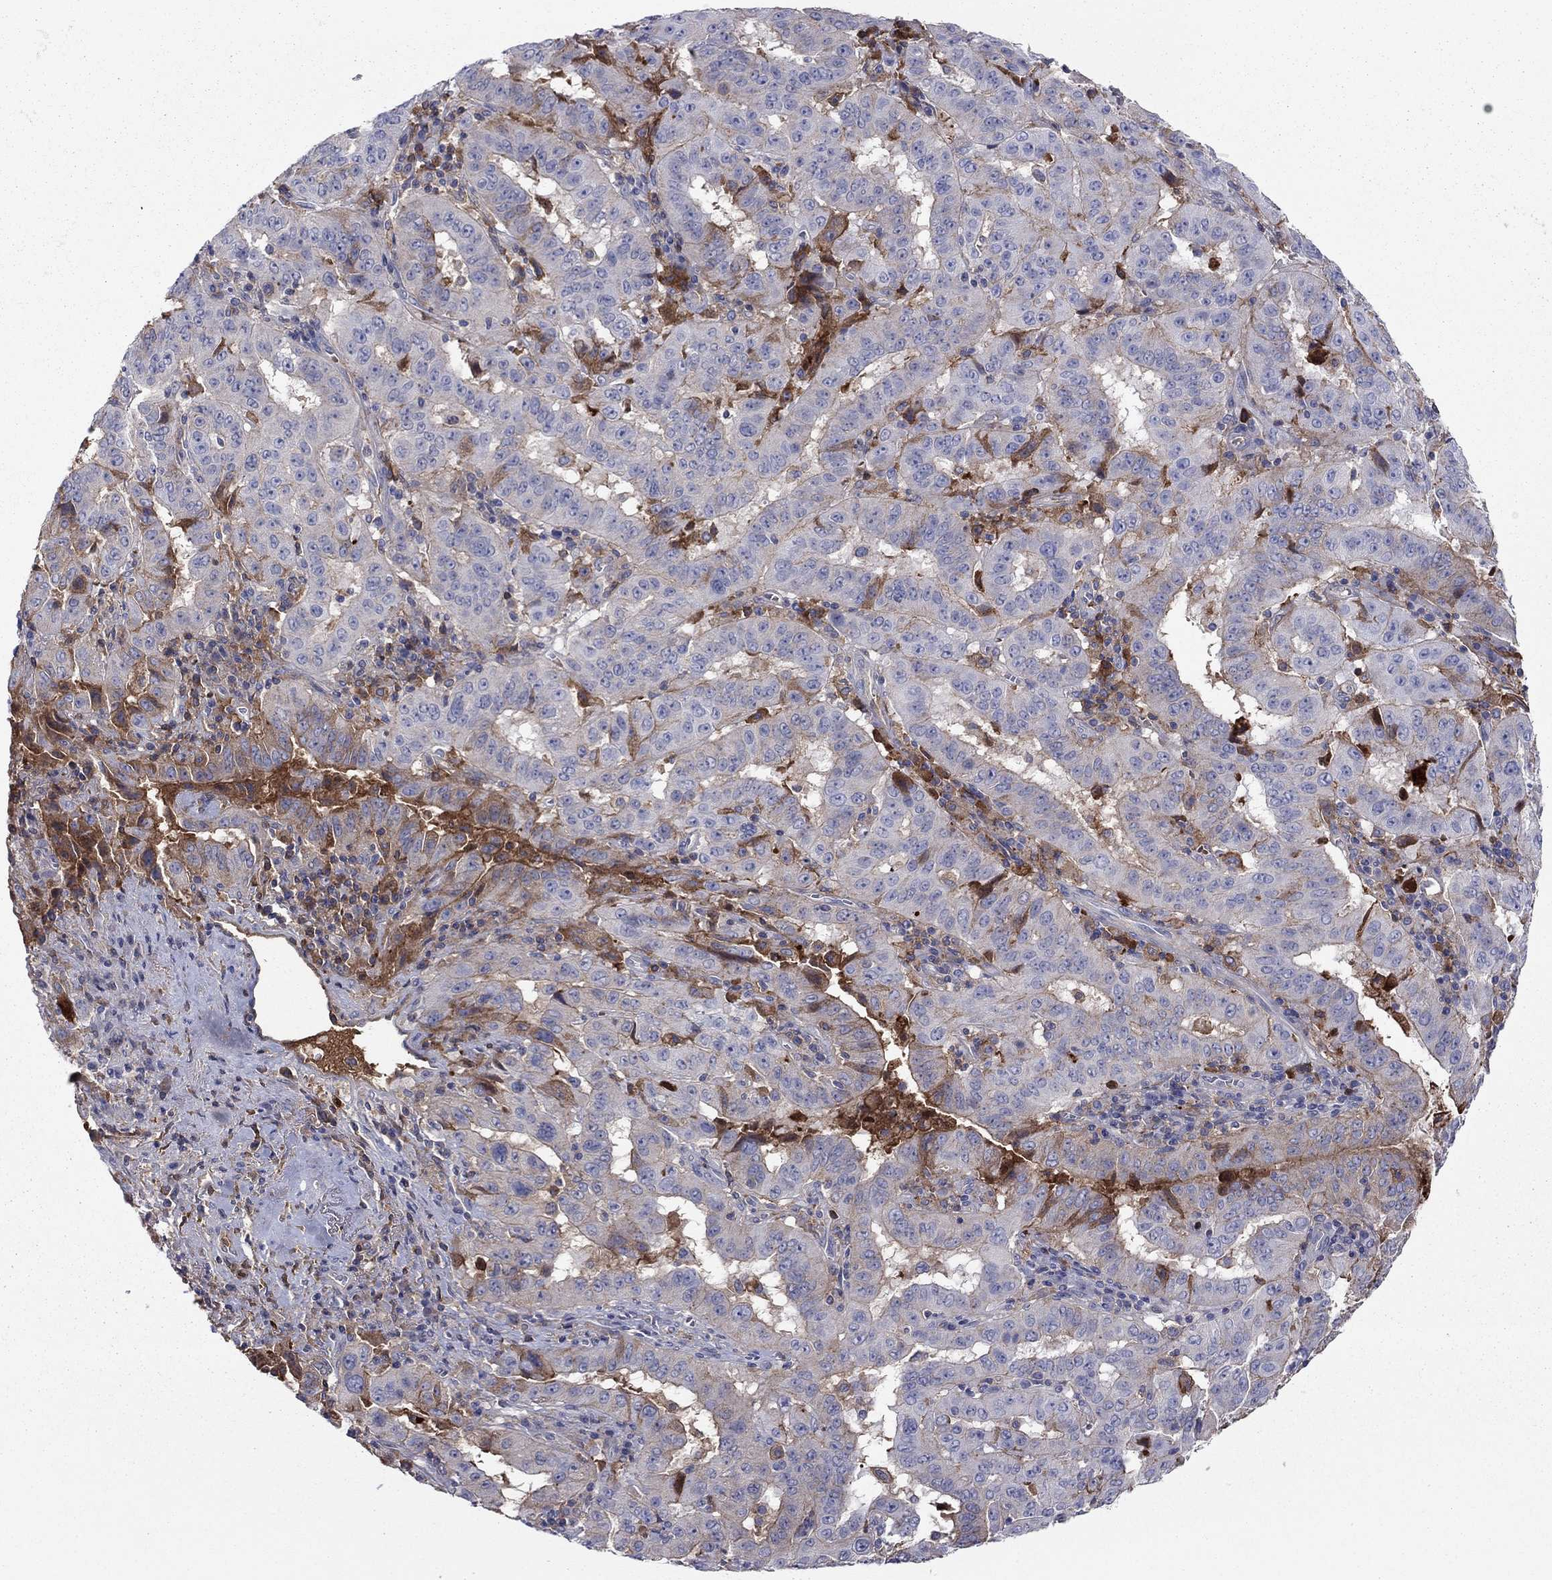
{"staining": {"intensity": "strong", "quantity": "<25%", "location": "cytoplasmic/membranous"}, "tissue": "pancreatic cancer", "cell_type": "Tumor cells", "image_type": "cancer", "snomed": [{"axis": "morphology", "description": "Adenocarcinoma, NOS"}, {"axis": "topography", "description": "Pancreas"}], "caption": "Immunohistochemistry (IHC) (DAB (3,3'-diaminobenzidine)) staining of human pancreatic cancer displays strong cytoplasmic/membranous protein positivity in about <25% of tumor cells.", "gene": "HPX", "patient": {"sex": "male", "age": 63}}